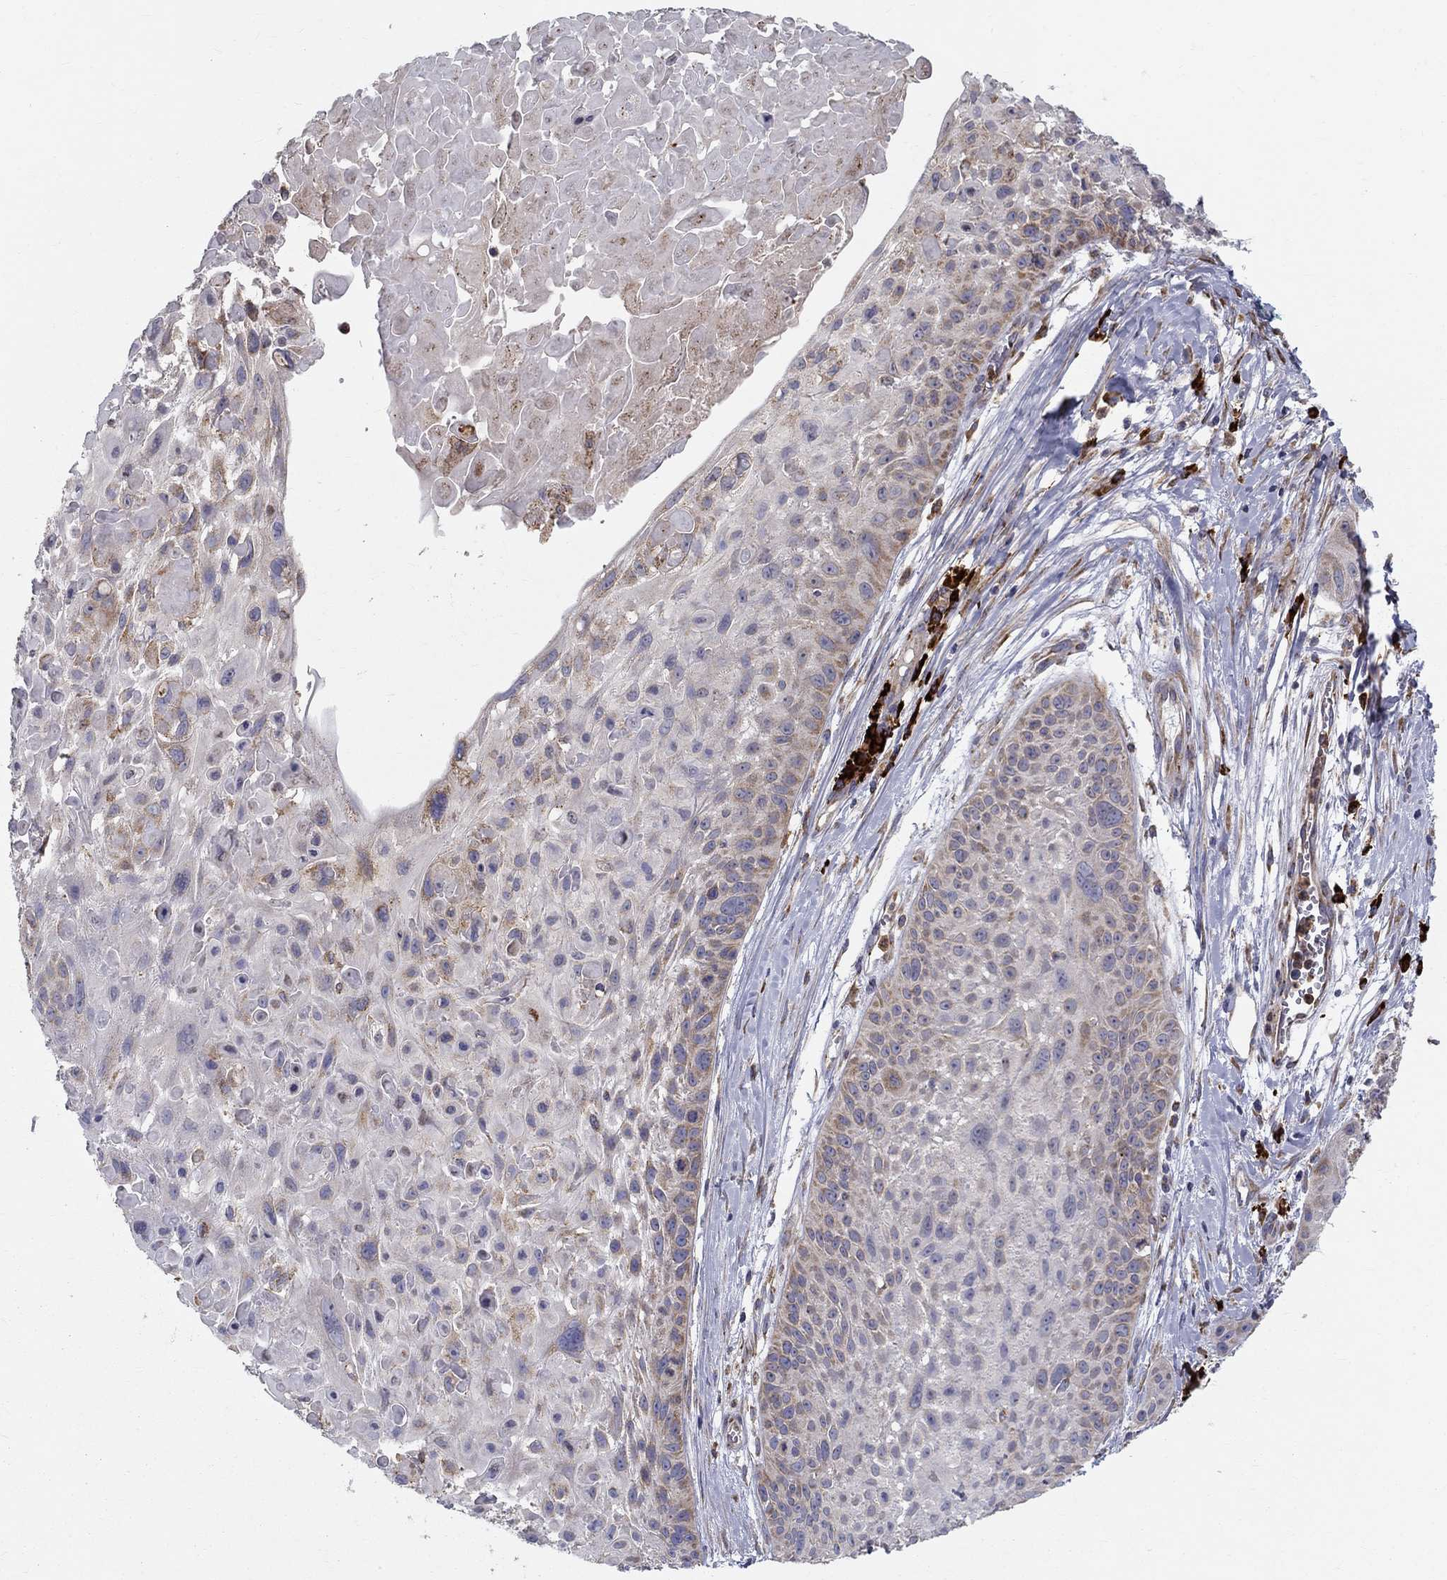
{"staining": {"intensity": "moderate", "quantity": "<25%", "location": "cytoplasmic/membranous"}, "tissue": "skin cancer", "cell_type": "Tumor cells", "image_type": "cancer", "snomed": [{"axis": "morphology", "description": "Squamous cell carcinoma, NOS"}, {"axis": "topography", "description": "Skin"}, {"axis": "topography", "description": "Anal"}], "caption": "The micrograph exhibits a brown stain indicating the presence of a protein in the cytoplasmic/membranous of tumor cells in skin squamous cell carcinoma.", "gene": "PRDX4", "patient": {"sex": "female", "age": 75}}